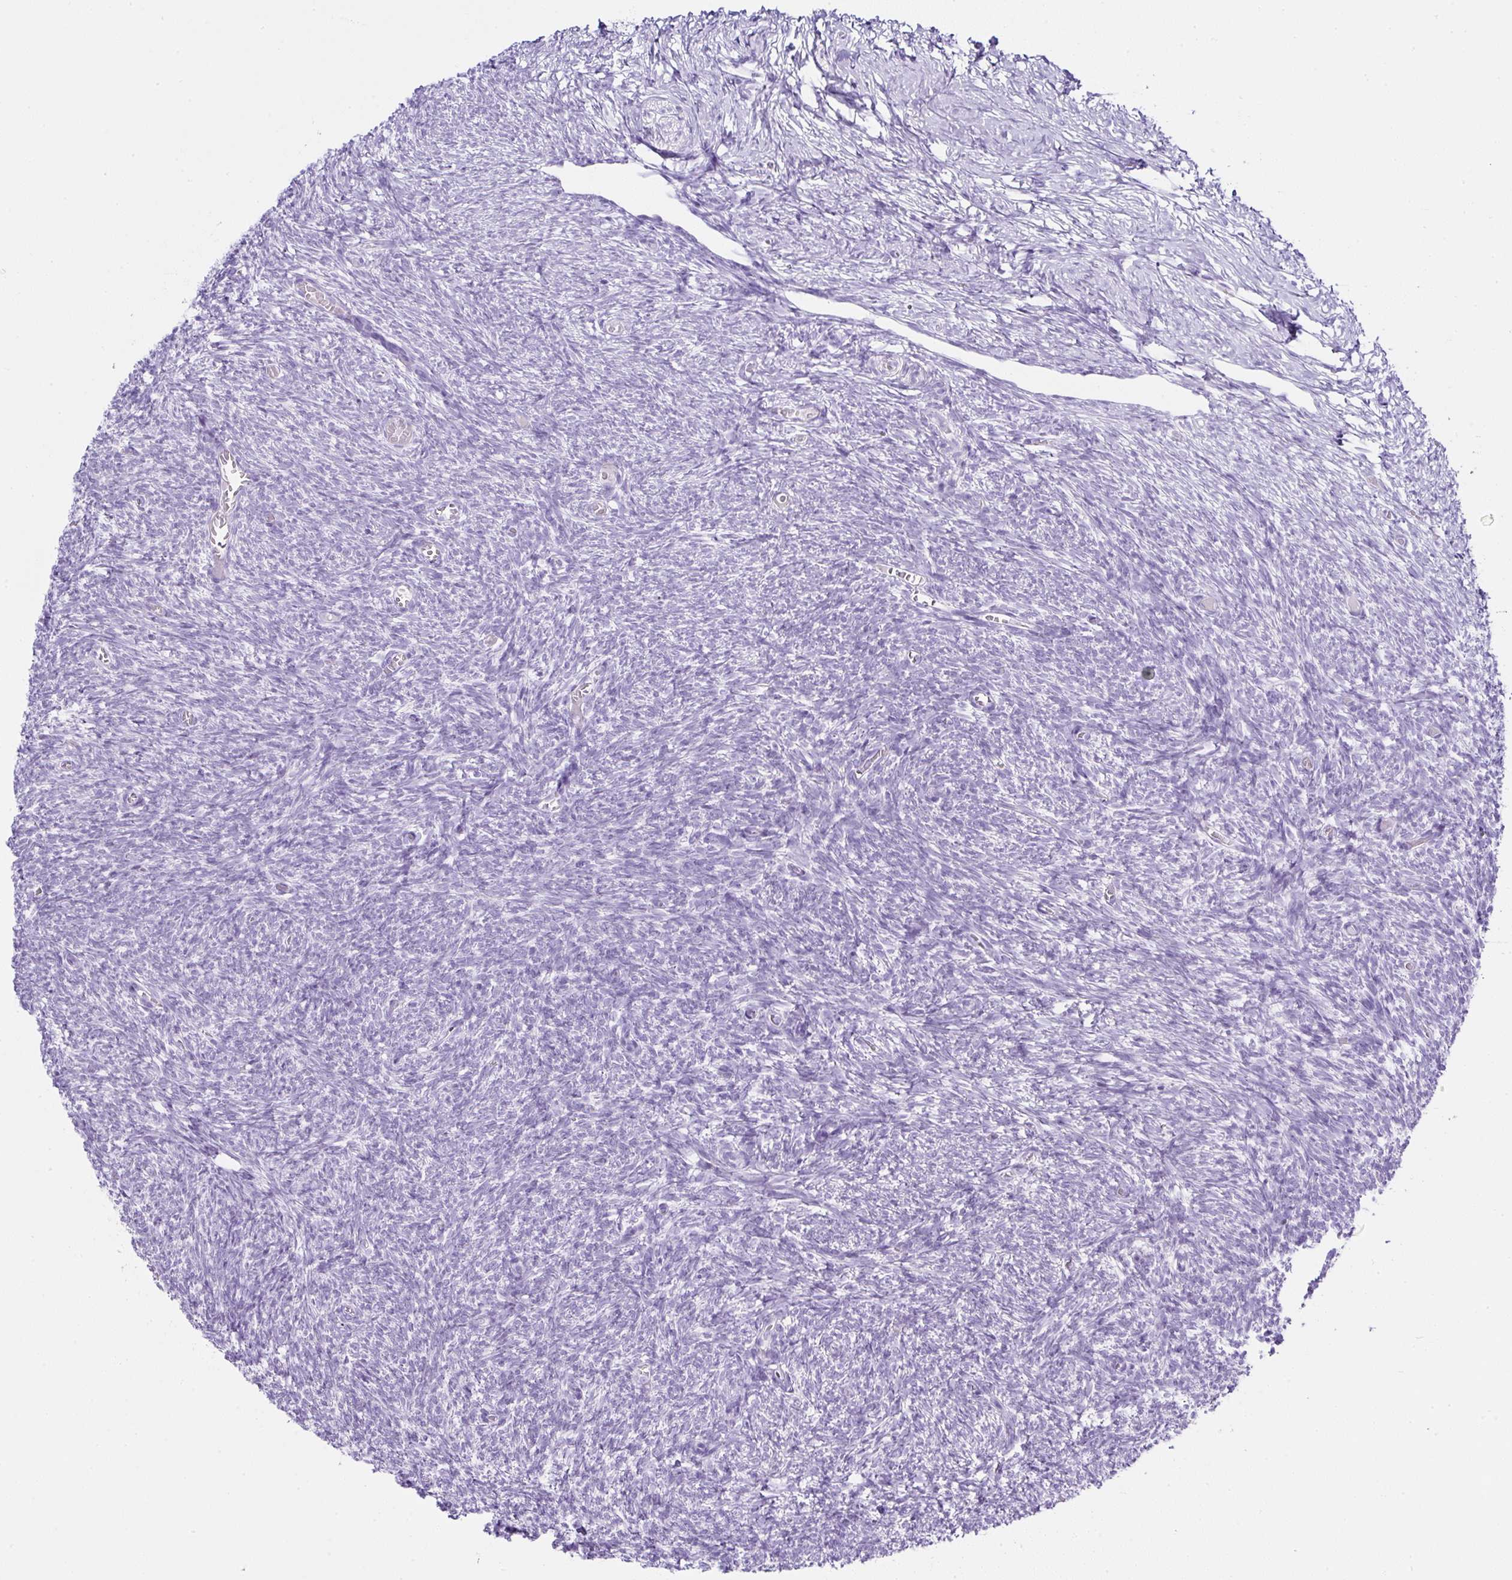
{"staining": {"intensity": "negative", "quantity": "none", "location": "none"}, "tissue": "ovary", "cell_type": "Follicle cells", "image_type": "normal", "snomed": [{"axis": "morphology", "description": "Normal tissue, NOS"}, {"axis": "topography", "description": "Ovary"}], "caption": "Immunohistochemical staining of unremarkable human ovary demonstrates no significant expression in follicle cells. (Stains: DAB IHC with hematoxylin counter stain, Microscopy: brightfield microscopy at high magnification).", "gene": "SERPINB3", "patient": {"sex": "female", "age": 39}}